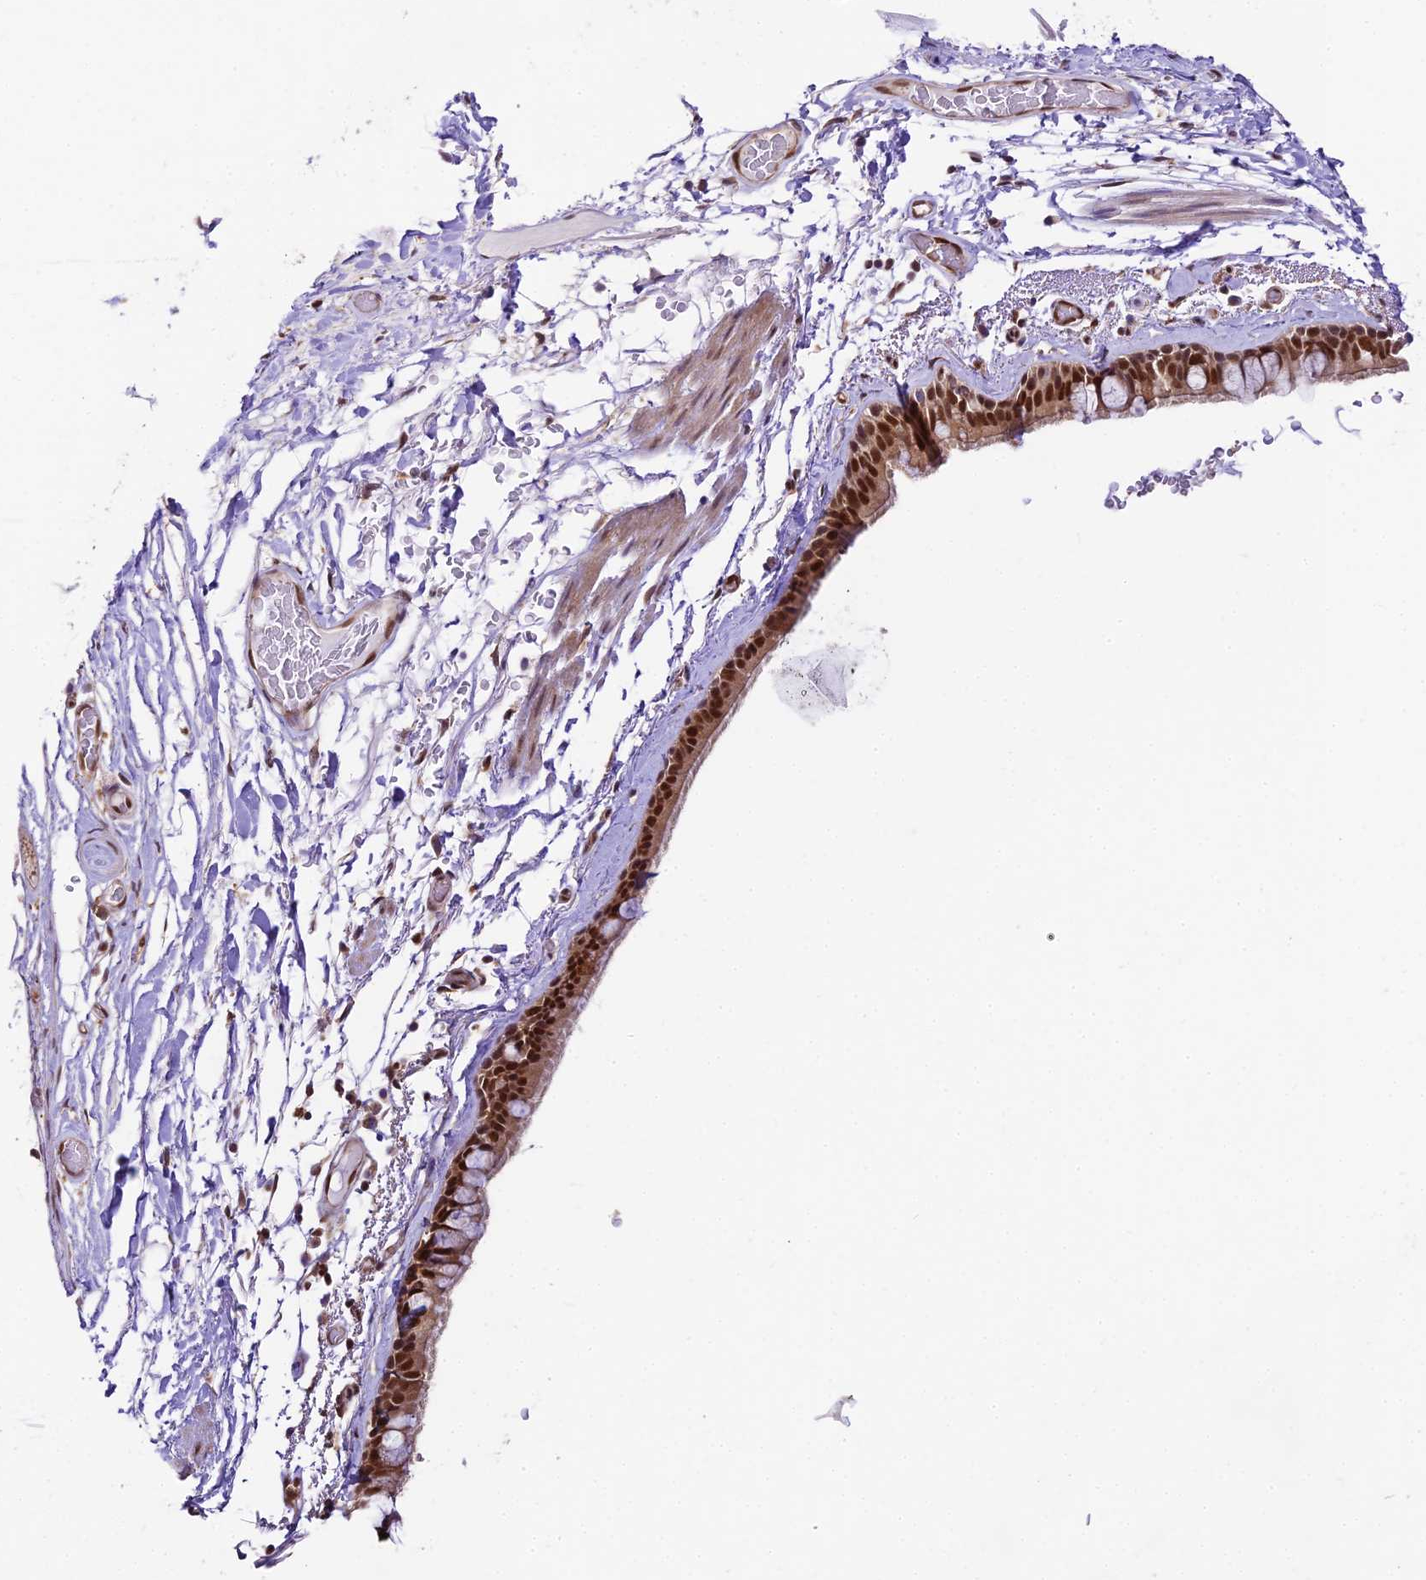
{"staining": {"intensity": "strong", "quantity": ">75%", "location": "cytoplasmic/membranous,nuclear"}, "tissue": "bronchus", "cell_type": "Respiratory epithelial cells", "image_type": "normal", "snomed": [{"axis": "morphology", "description": "Normal tissue, NOS"}, {"axis": "topography", "description": "Cartilage tissue"}], "caption": "There is high levels of strong cytoplasmic/membranous,nuclear staining in respiratory epithelial cells of unremarkable bronchus, as demonstrated by immunohistochemical staining (brown color).", "gene": "TRIM22", "patient": {"sex": "male", "age": 63}}